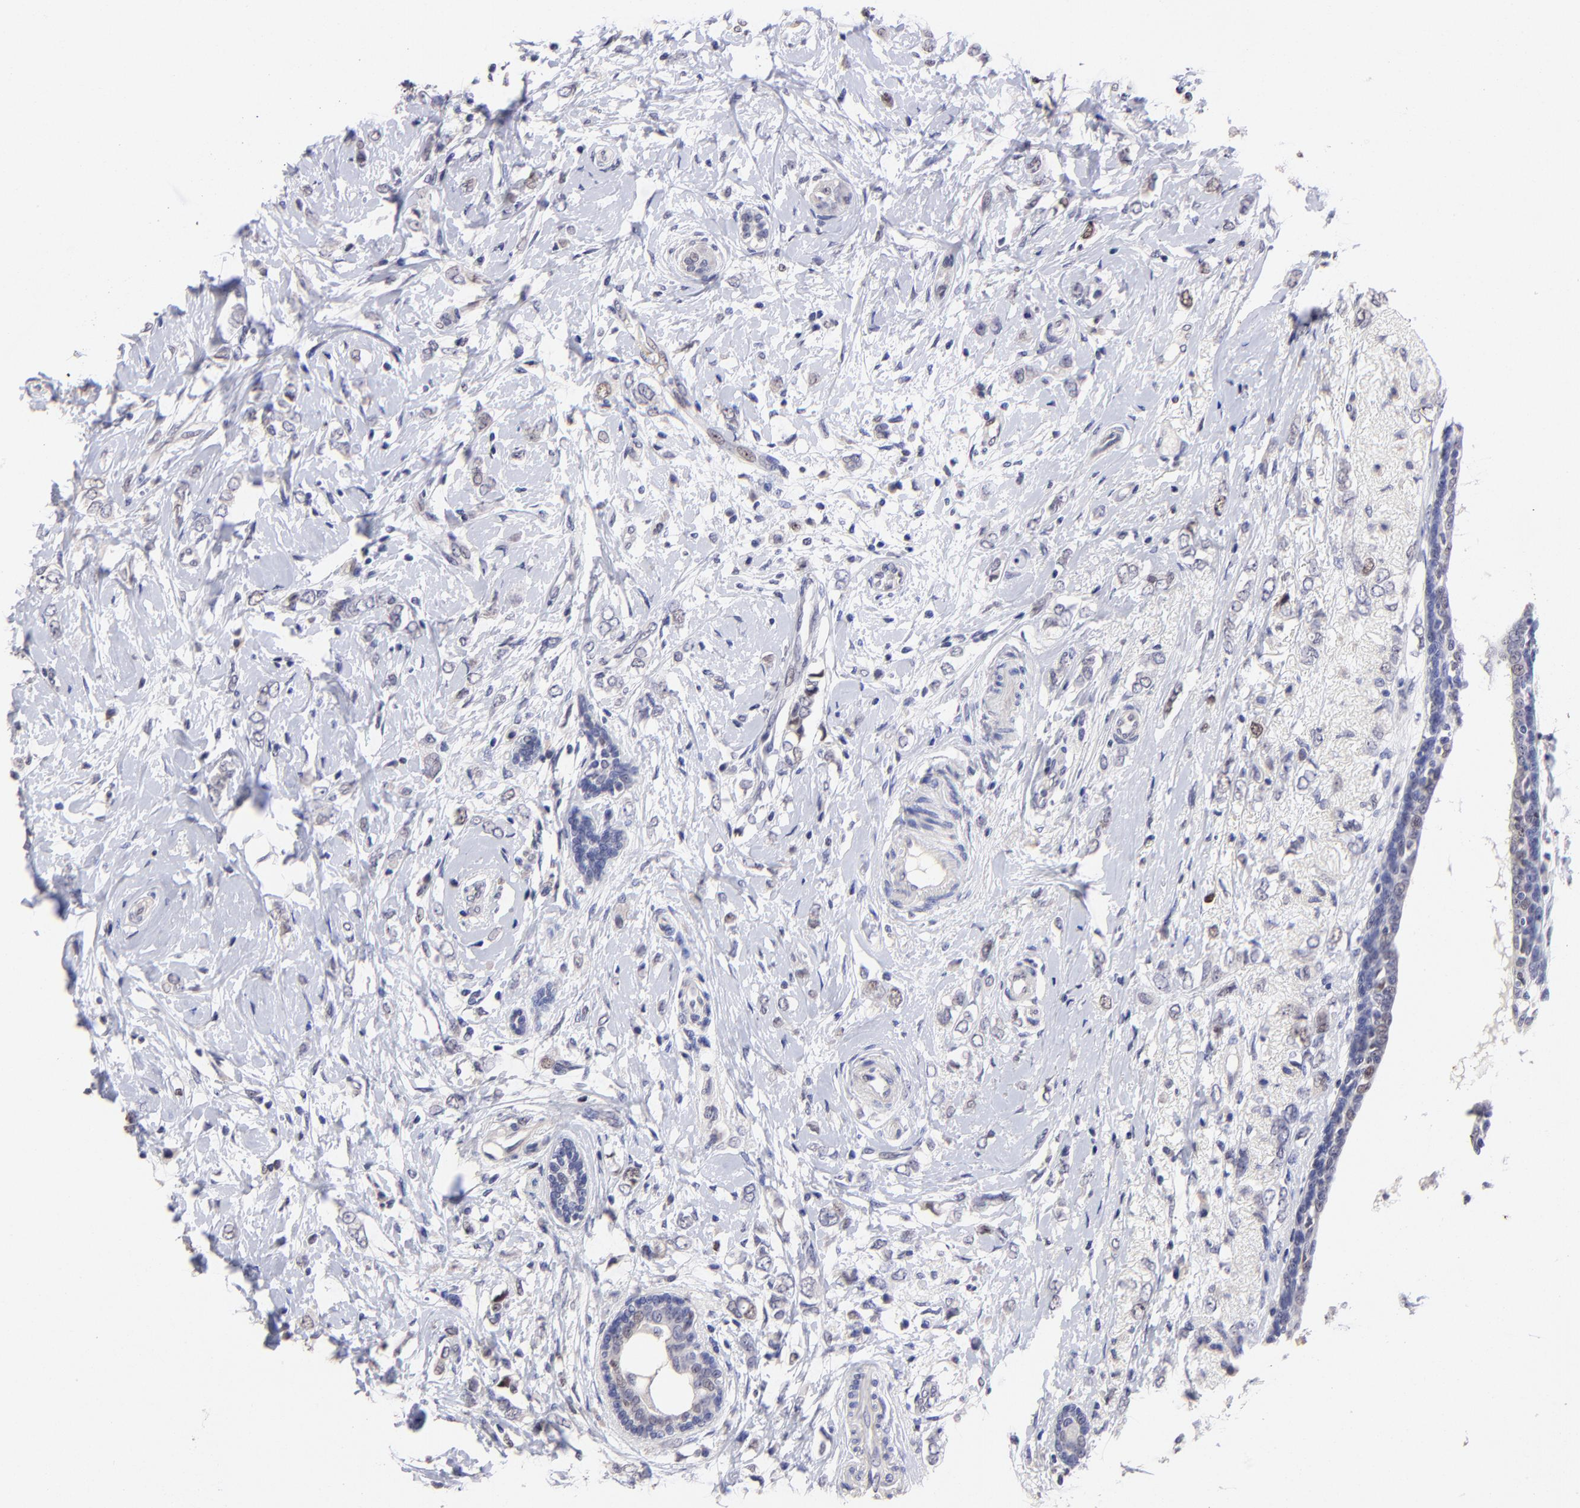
{"staining": {"intensity": "weak", "quantity": "25%-75%", "location": "nuclear"}, "tissue": "breast cancer", "cell_type": "Tumor cells", "image_type": "cancer", "snomed": [{"axis": "morphology", "description": "Normal tissue, NOS"}, {"axis": "morphology", "description": "Lobular carcinoma"}, {"axis": "topography", "description": "Breast"}], "caption": "This micrograph exhibits IHC staining of human breast lobular carcinoma, with low weak nuclear staining in approximately 25%-75% of tumor cells.", "gene": "DNMT1", "patient": {"sex": "female", "age": 47}}